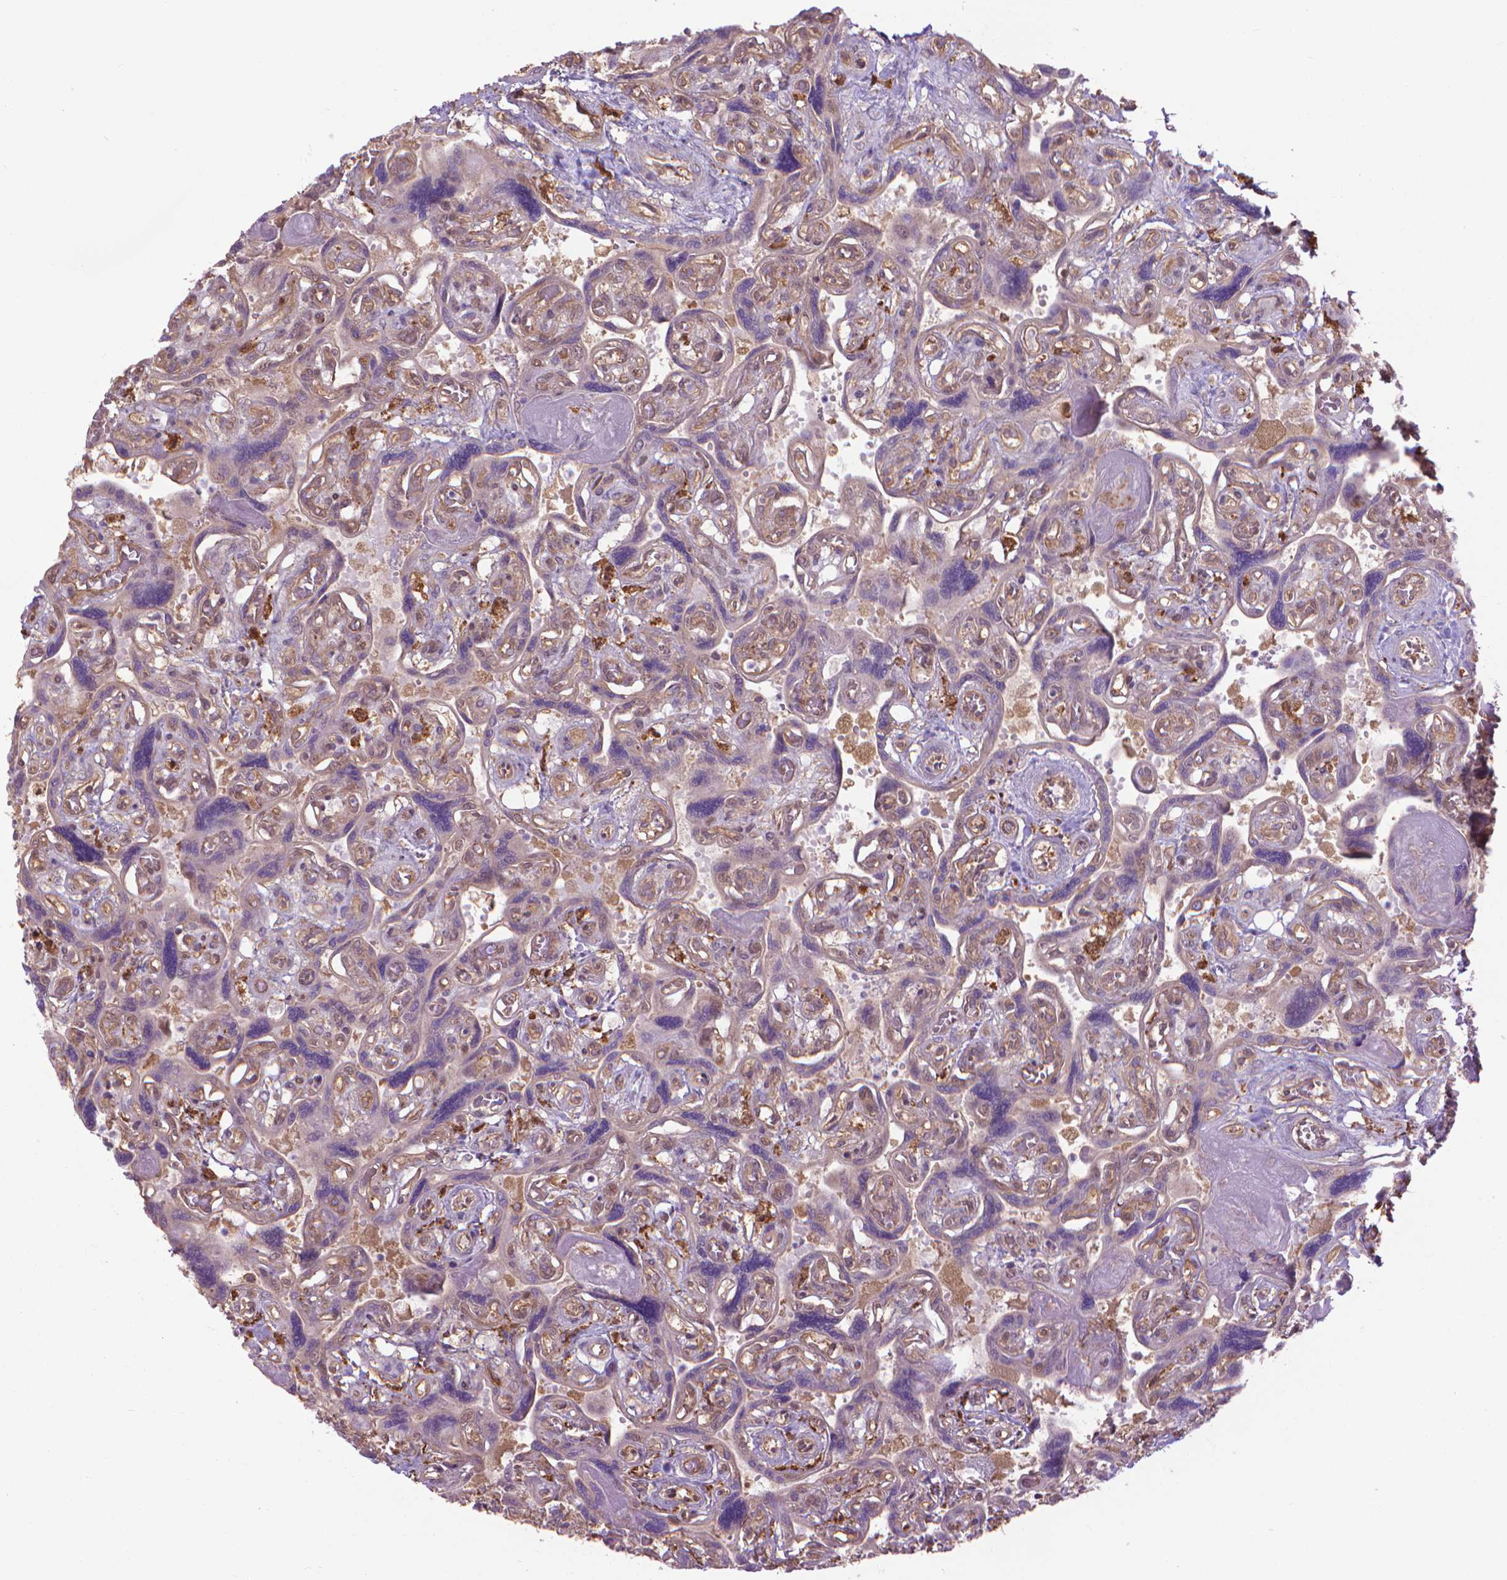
{"staining": {"intensity": "weak", "quantity": ">75%", "location": "cytoplasmic/membranous"}, "tissue": "placenta", "cell_type": "Decidual cells", "image_type": "normal", "snomed": [{"axis": "morphology", "description": "Normal tissue, NOS"}, {"axis": "topography", "description": "Placenta"}], "caption": "Immunohistochemical staining of normal human placenta exhibits low levels of weak cytoplasmic/membranous expression in about >75% of decidual cells. The protein of interest is shown in brown color, while the nuclei are stained blue.", "gene": "CORO1B", "patient": {"sex": "female", "age": 32}}